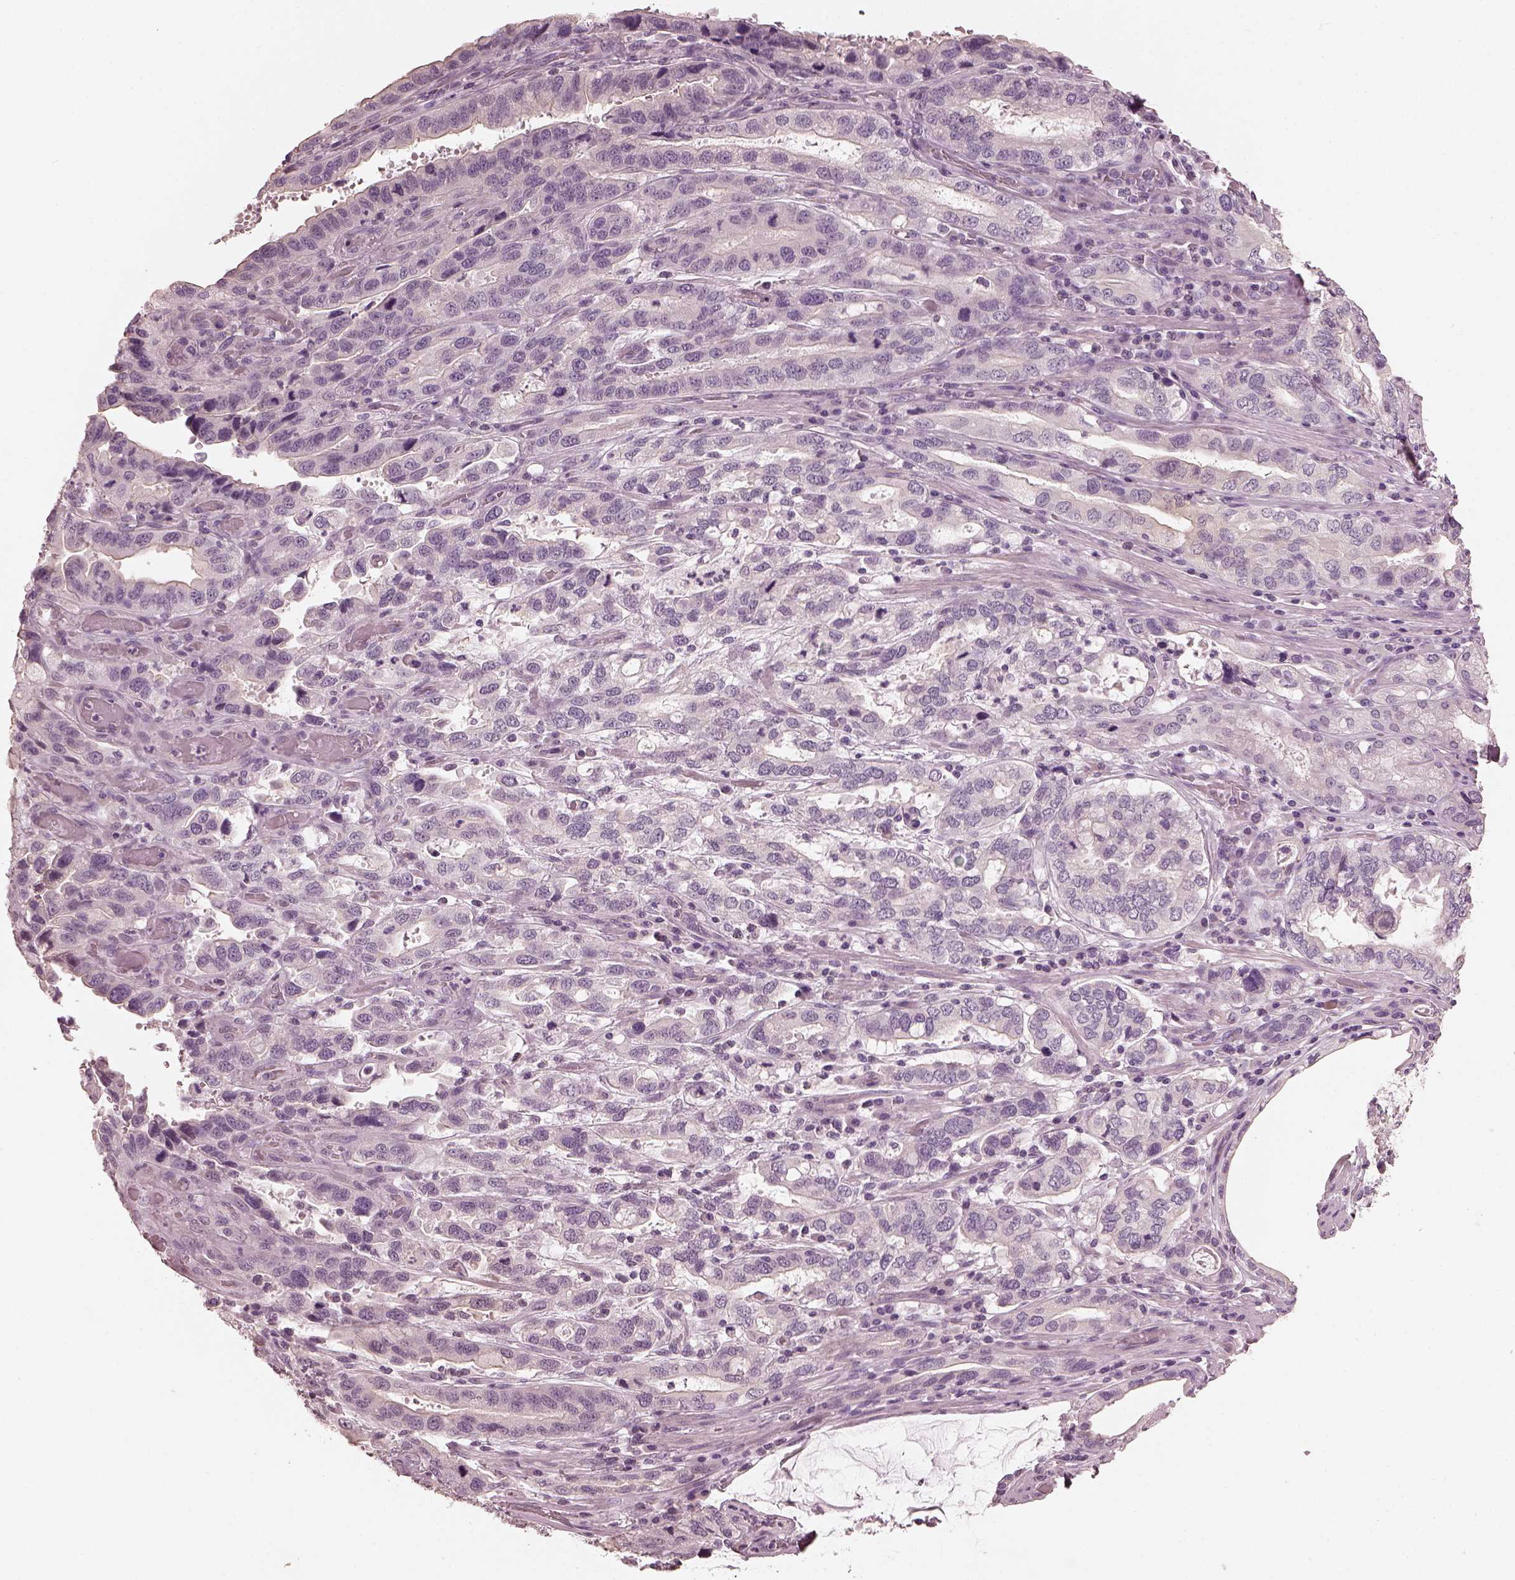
{"staining": {"intensity": "negative", "quantity": "none", "location": "none"}, "tissue": "stomach cancer", "cell_type": "Tumor cells", "image_type": "cancer", "snomed": [{"axis": "morphology", "description": "Adenocarcinoma, NOS"}, {"axis": "topography", "description": "Stomach, lower"}], "caption": "An image of stomach cancer (adenocarcinoma) stained for a protein displays no brown staining in tumor cells. Nuclei are stained in blue.", "gene": "OPTC", "patient": {"sex": "female", "age": 76}}